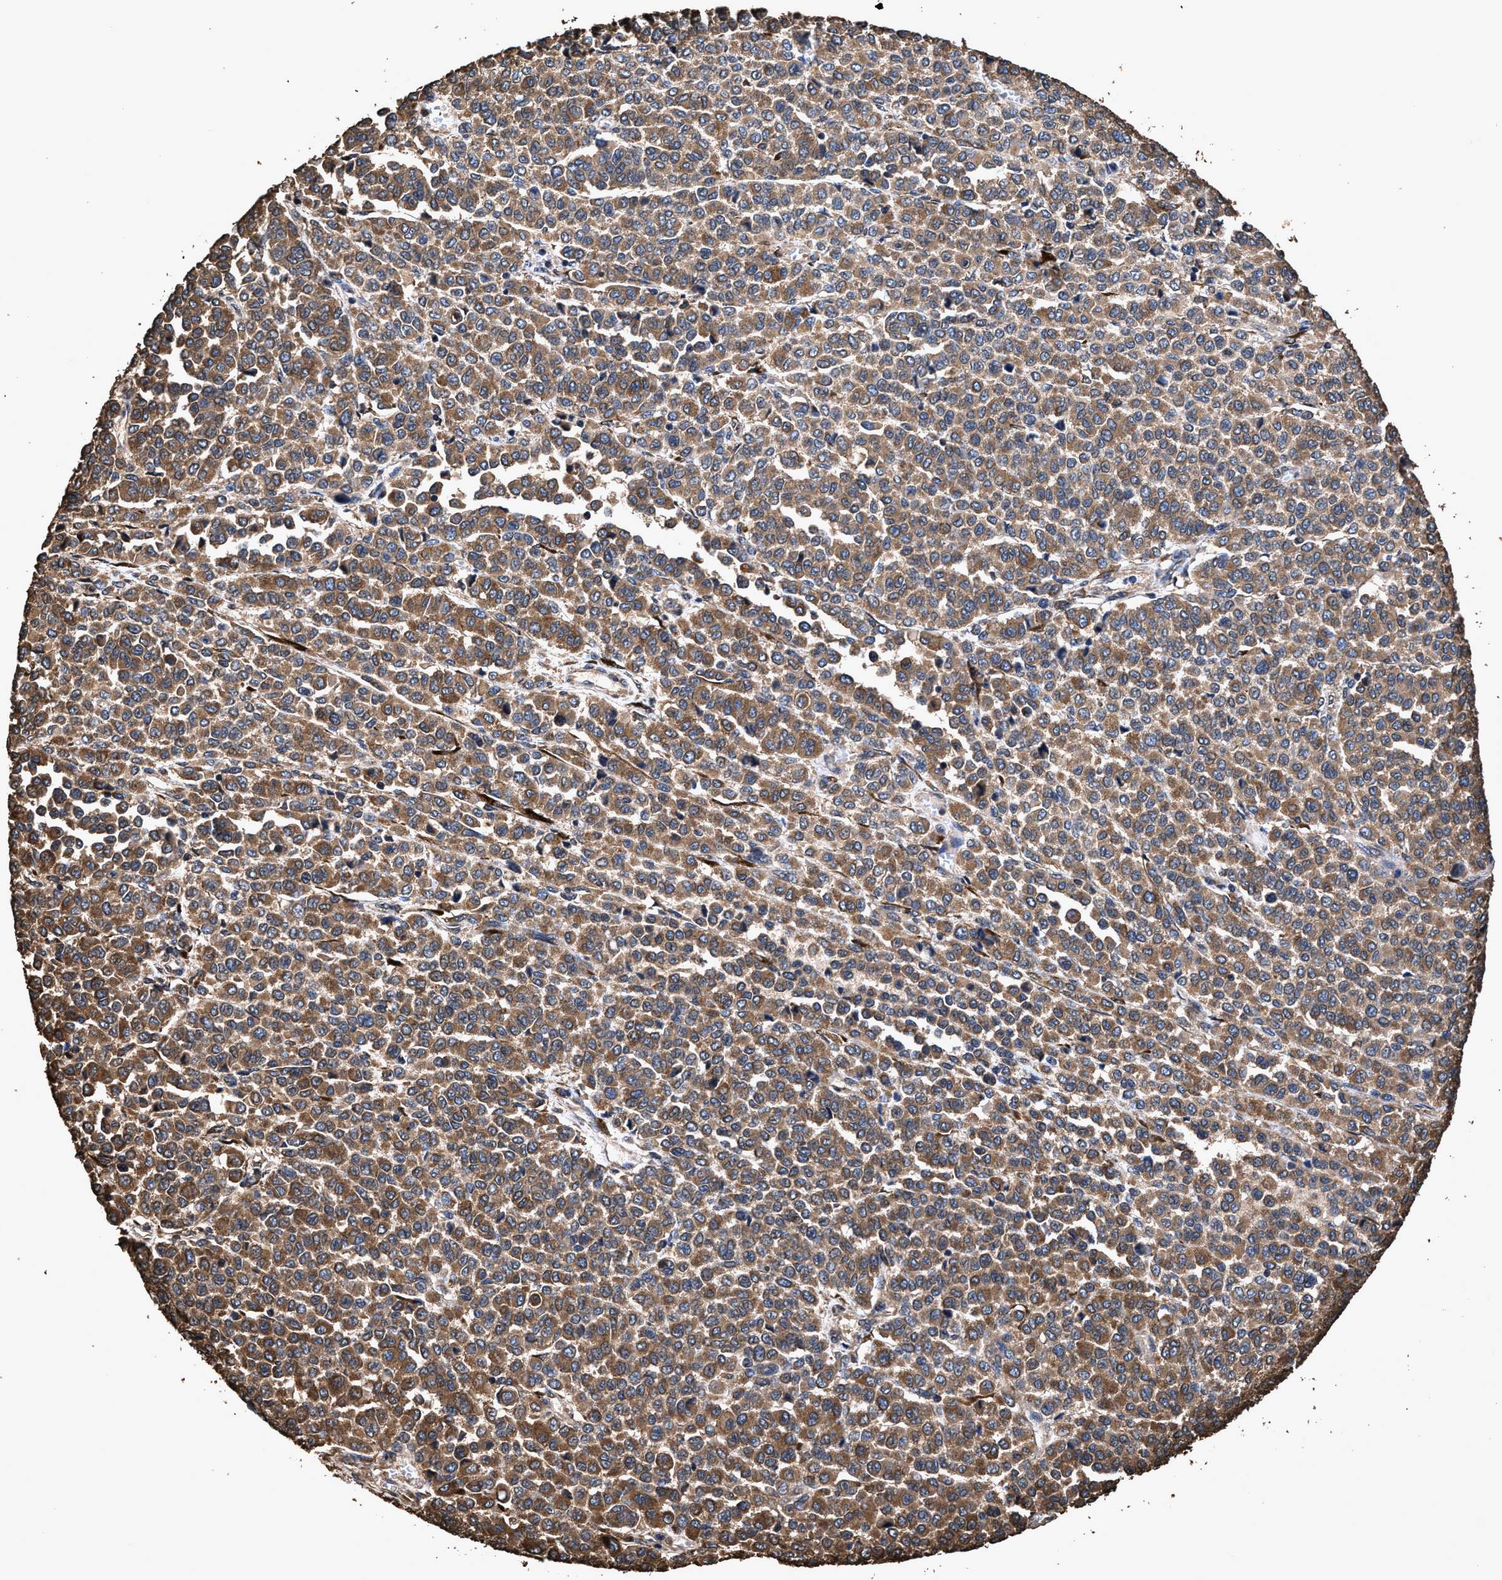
{"staining": {"intensity": "moderate", "quantity": ">75%", "location": "cytoplasmic/membranous"}, "tissue": "melanoma", "cell_type": "Tumor cells", "image_type": "cancer", "snomed": [{"axis": "morphology", "description": "Malignant melanoma, Metastatic site"}, {"axis": "topography", "description": "Pancreas"}], "caption": "Immunohistochemistry staining of melanoma, which demonstrates medium levels of moderate cytoplasmic/membranous positivity in approximately >75% of tumor cells indicating moderate cytoplasmic/membranous protein positivity. The staining was performed using DAB (3,3'-diaminobenzidine) (brown) for protein detection and nuclei were counterstained in hematoxylin (blue).", "gene": "ZMYND19", "patient": {"sex": "female", "age": 30}}